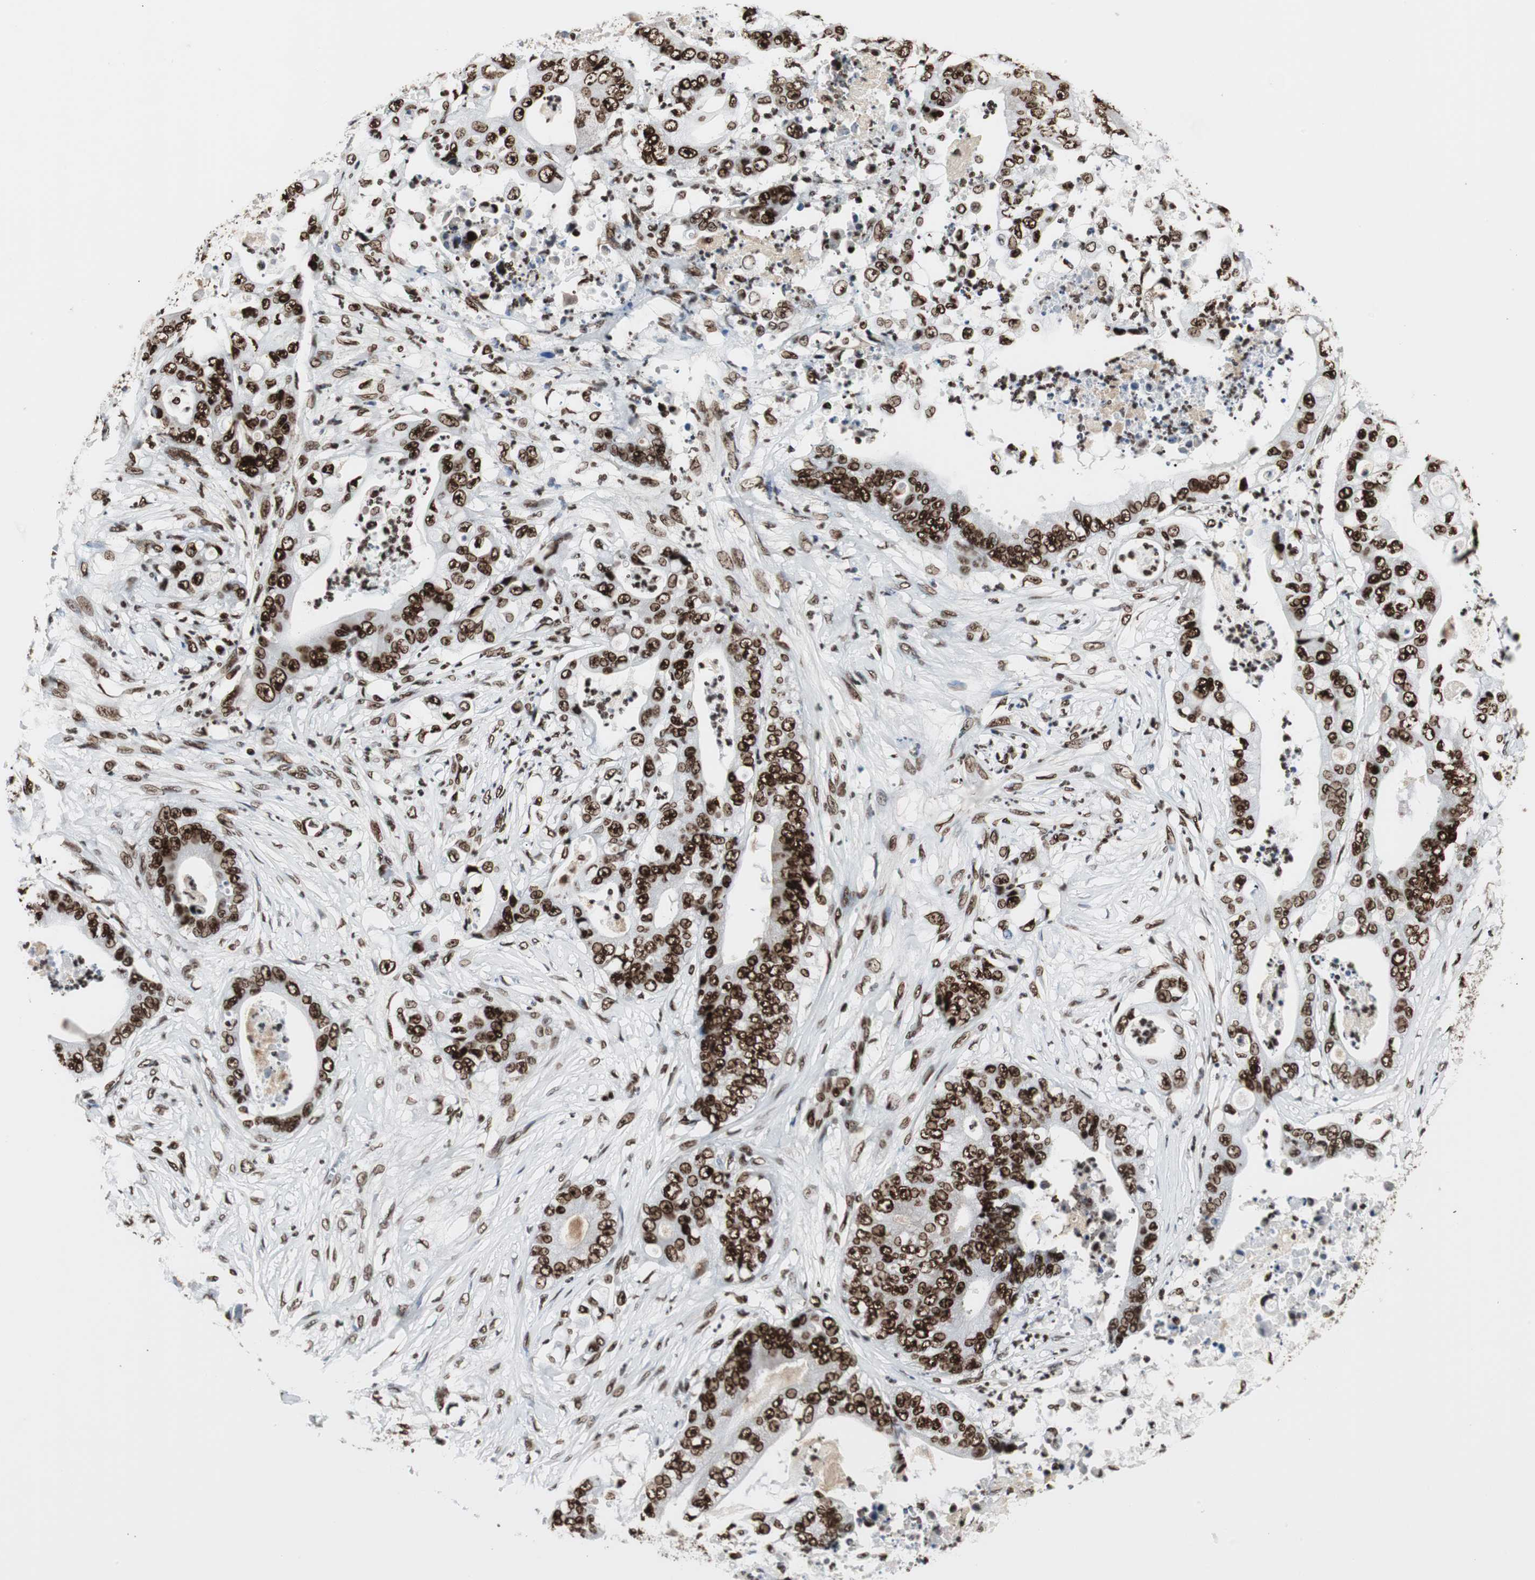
{"staining": {"intensity": "strong", "quantity": ">75%", "location": "nuclear"}, "tissue": "stomach cancer", "cell_type": "Tumor cells", "image_type": "cancer", "snomed": [{"axis": "morphology", "description": "Adenocarcinoma, NOS"}, {"axis": "topography", "description": "Stomach"}], "caption": "Tumor cells exhibit strong nuclear staining in approximately >75% of cells in stomach cancer.", "gene": "MTA2", "patient": {"sex": "female", "age": 73}}